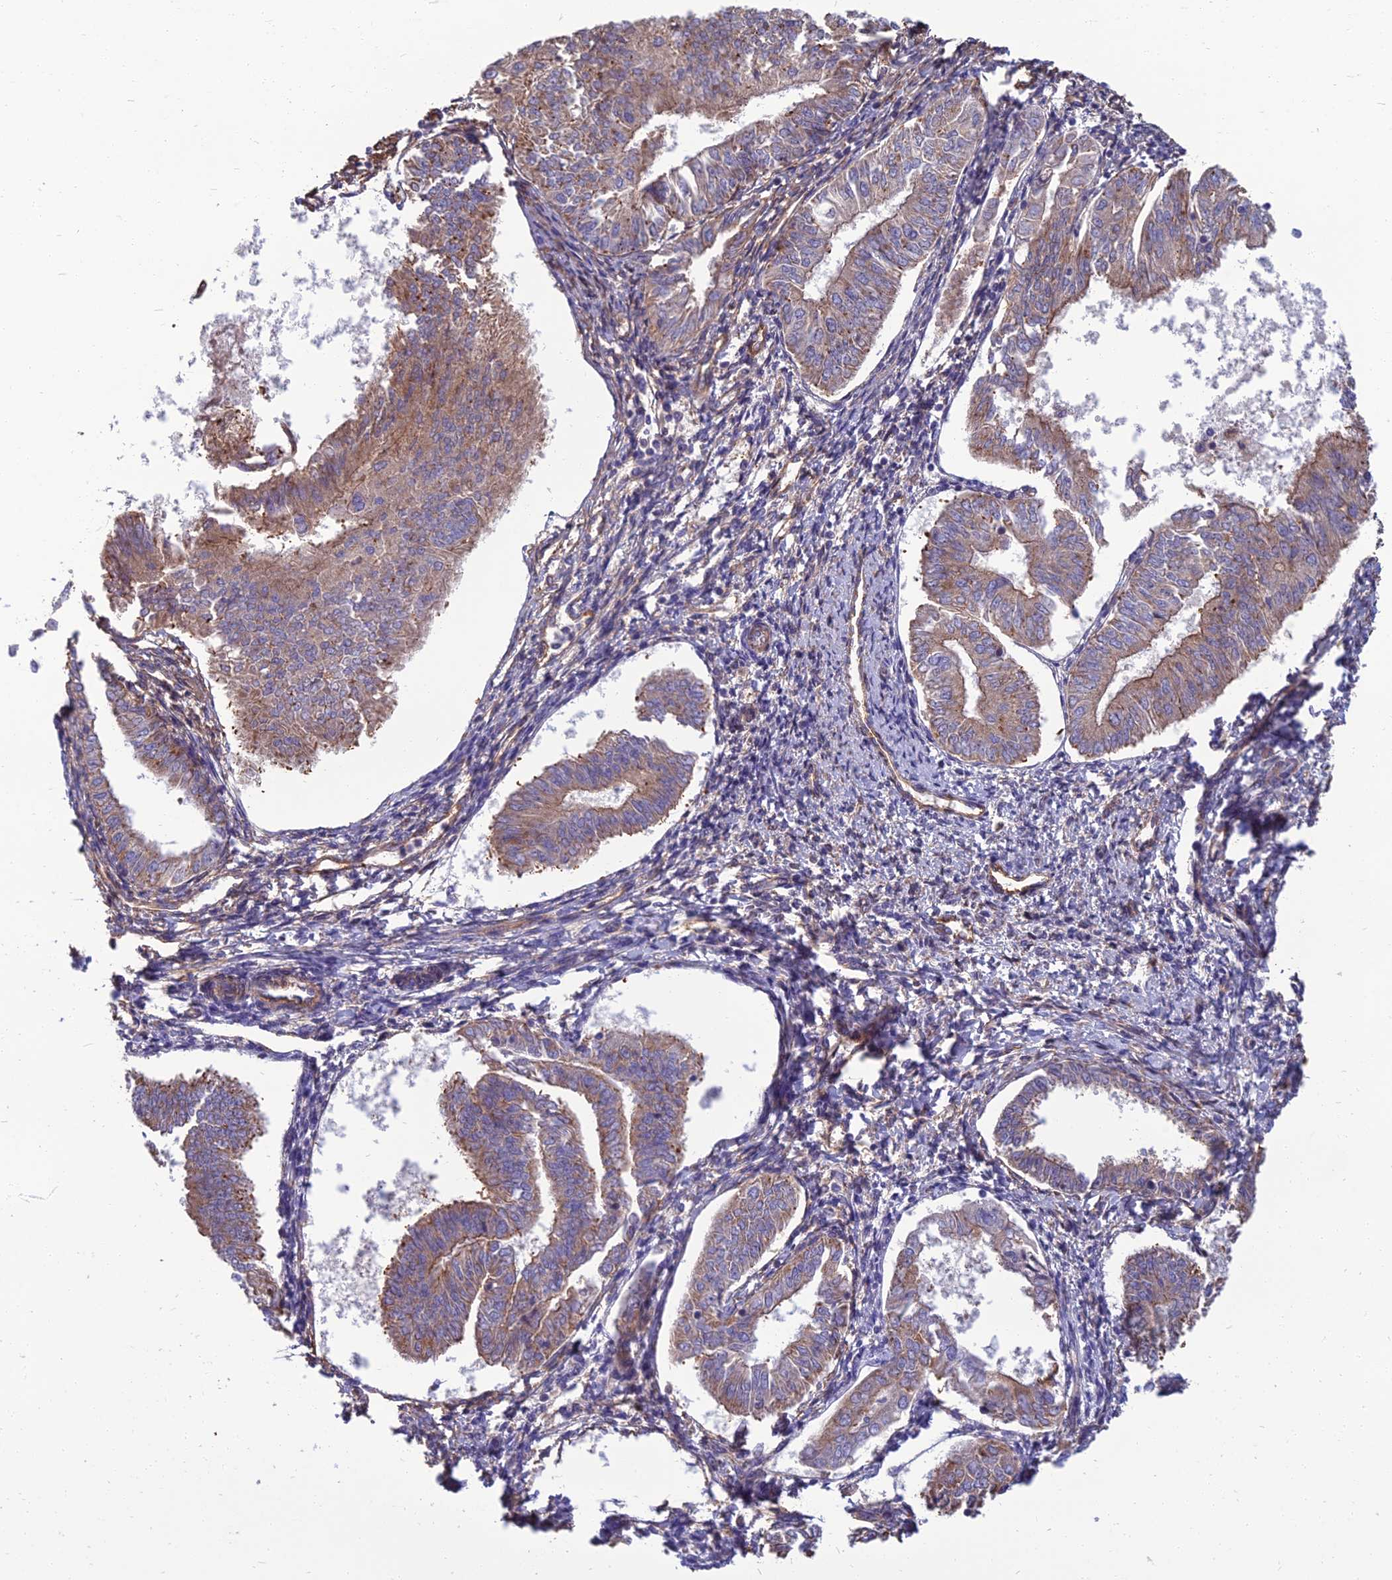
{"staining": {"intensity": "weak", "quantity": "25%-75%", "location": "cytoplasmic/membranous"}, "tissue": "endometrial cancer", "cell_type": "Tumor cells", "image_type": "cancer", "snomed": [{"axis": "morphology", "description": "Adenocarcinoma, NOS"}, {"axis": "topography", "description": "Endometrium"}], "caption": "Tumor cells exhibit low levels of weak cytoplasmic/membranous expression in about 25%-75% of cells in human endometrial cancer (adenocarcinoma). (DAB IHC with brightfield microscopy, high magnification).", "gene": "WDR24", "patient": {"sex": "female", "age": 58}}